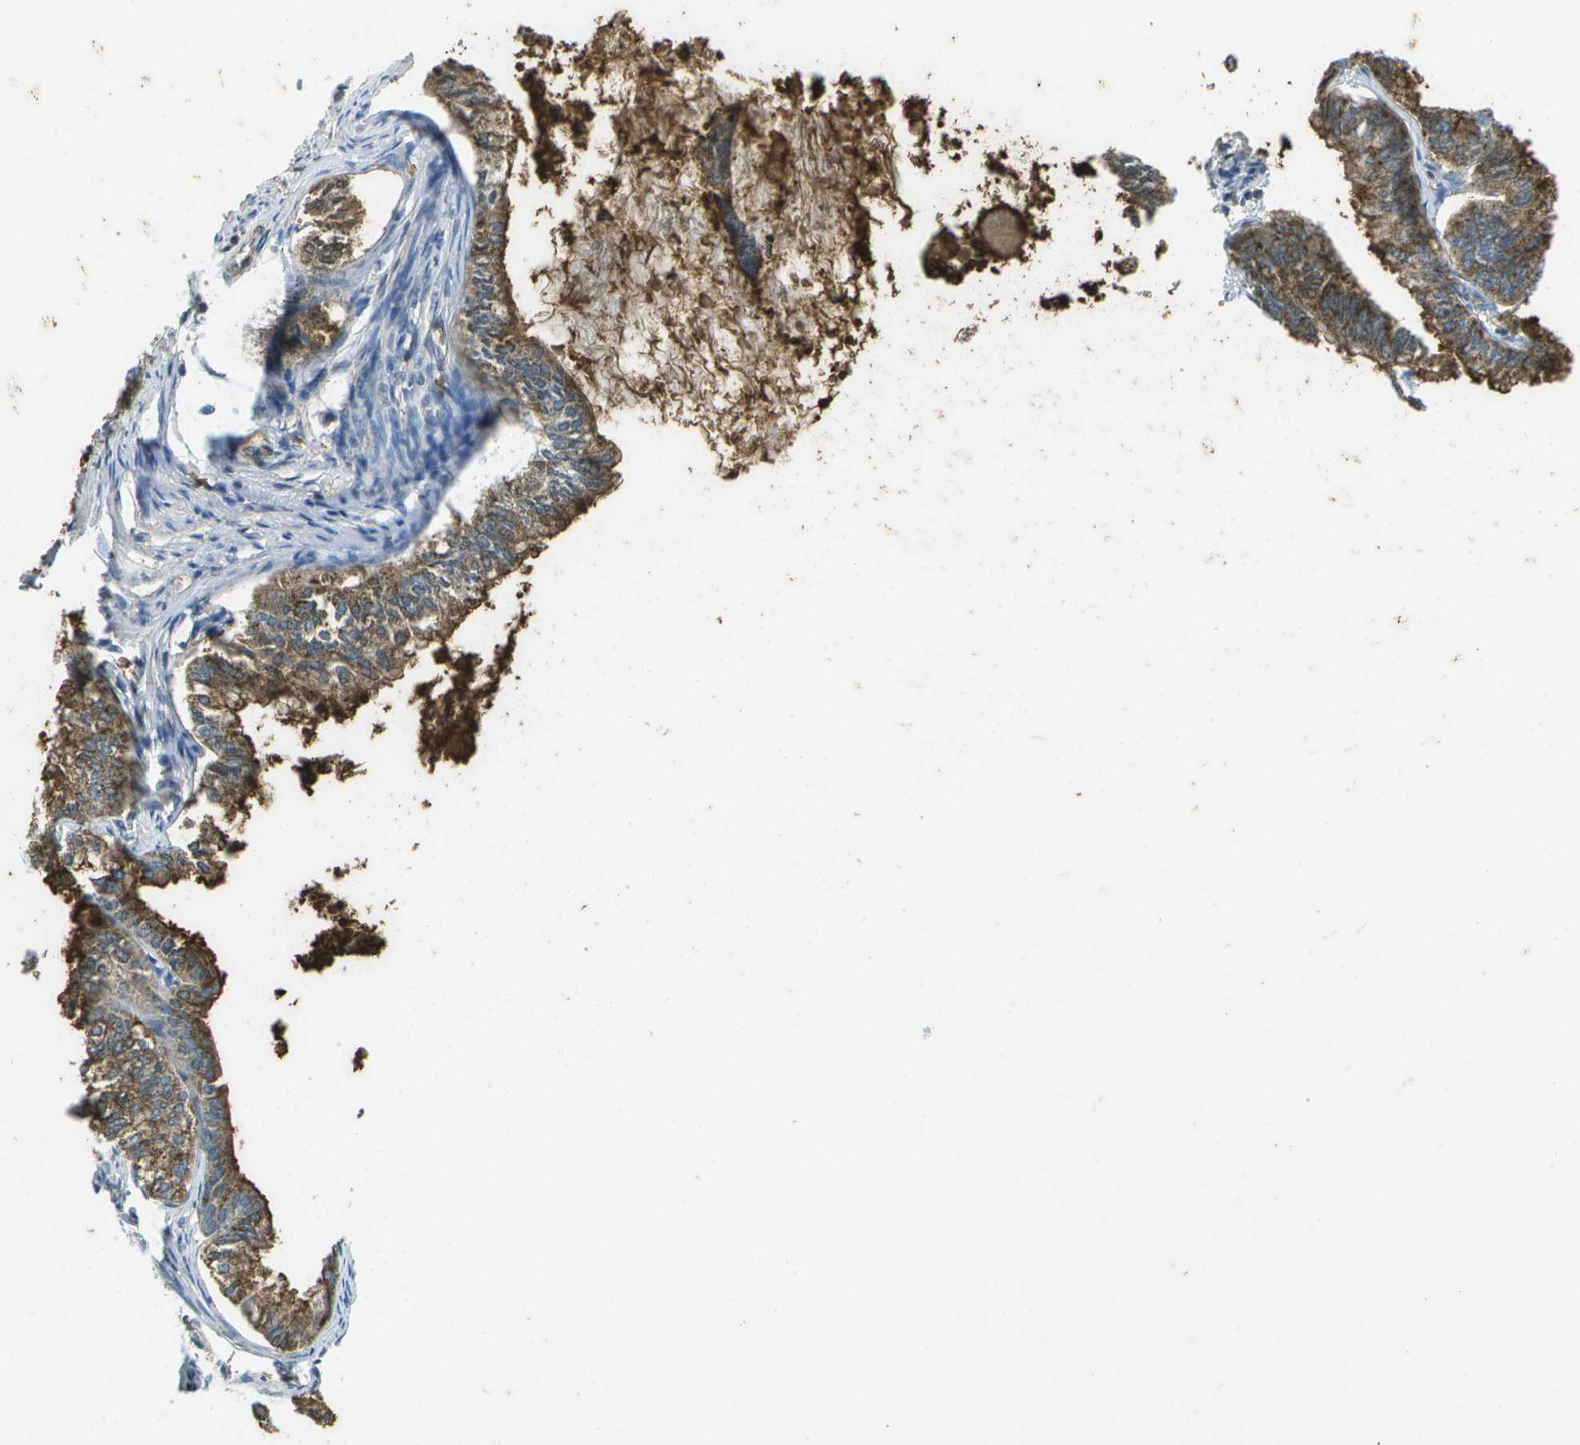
{"staining": {"intensity": "moderate", "quantity": ">75%", "location": "cytoplasmic/membranous"}, "tissue": "endometrial cancer", "cell_type": "Tumor cells", "image_type": "cancer", "snomed": [{"axis": "morphology", "description": "Adenocarcinoma, NOS"}, {"axis": "topography", "description": "Endometrium"}], "caption": "A brown stain highlights moderate cytoplasmic/membranous staining of a protein in human endometrial adenocarcinoma tumor cells.", "gene": "CACHD1", "patient": {"sex": "female", "age": 86}}